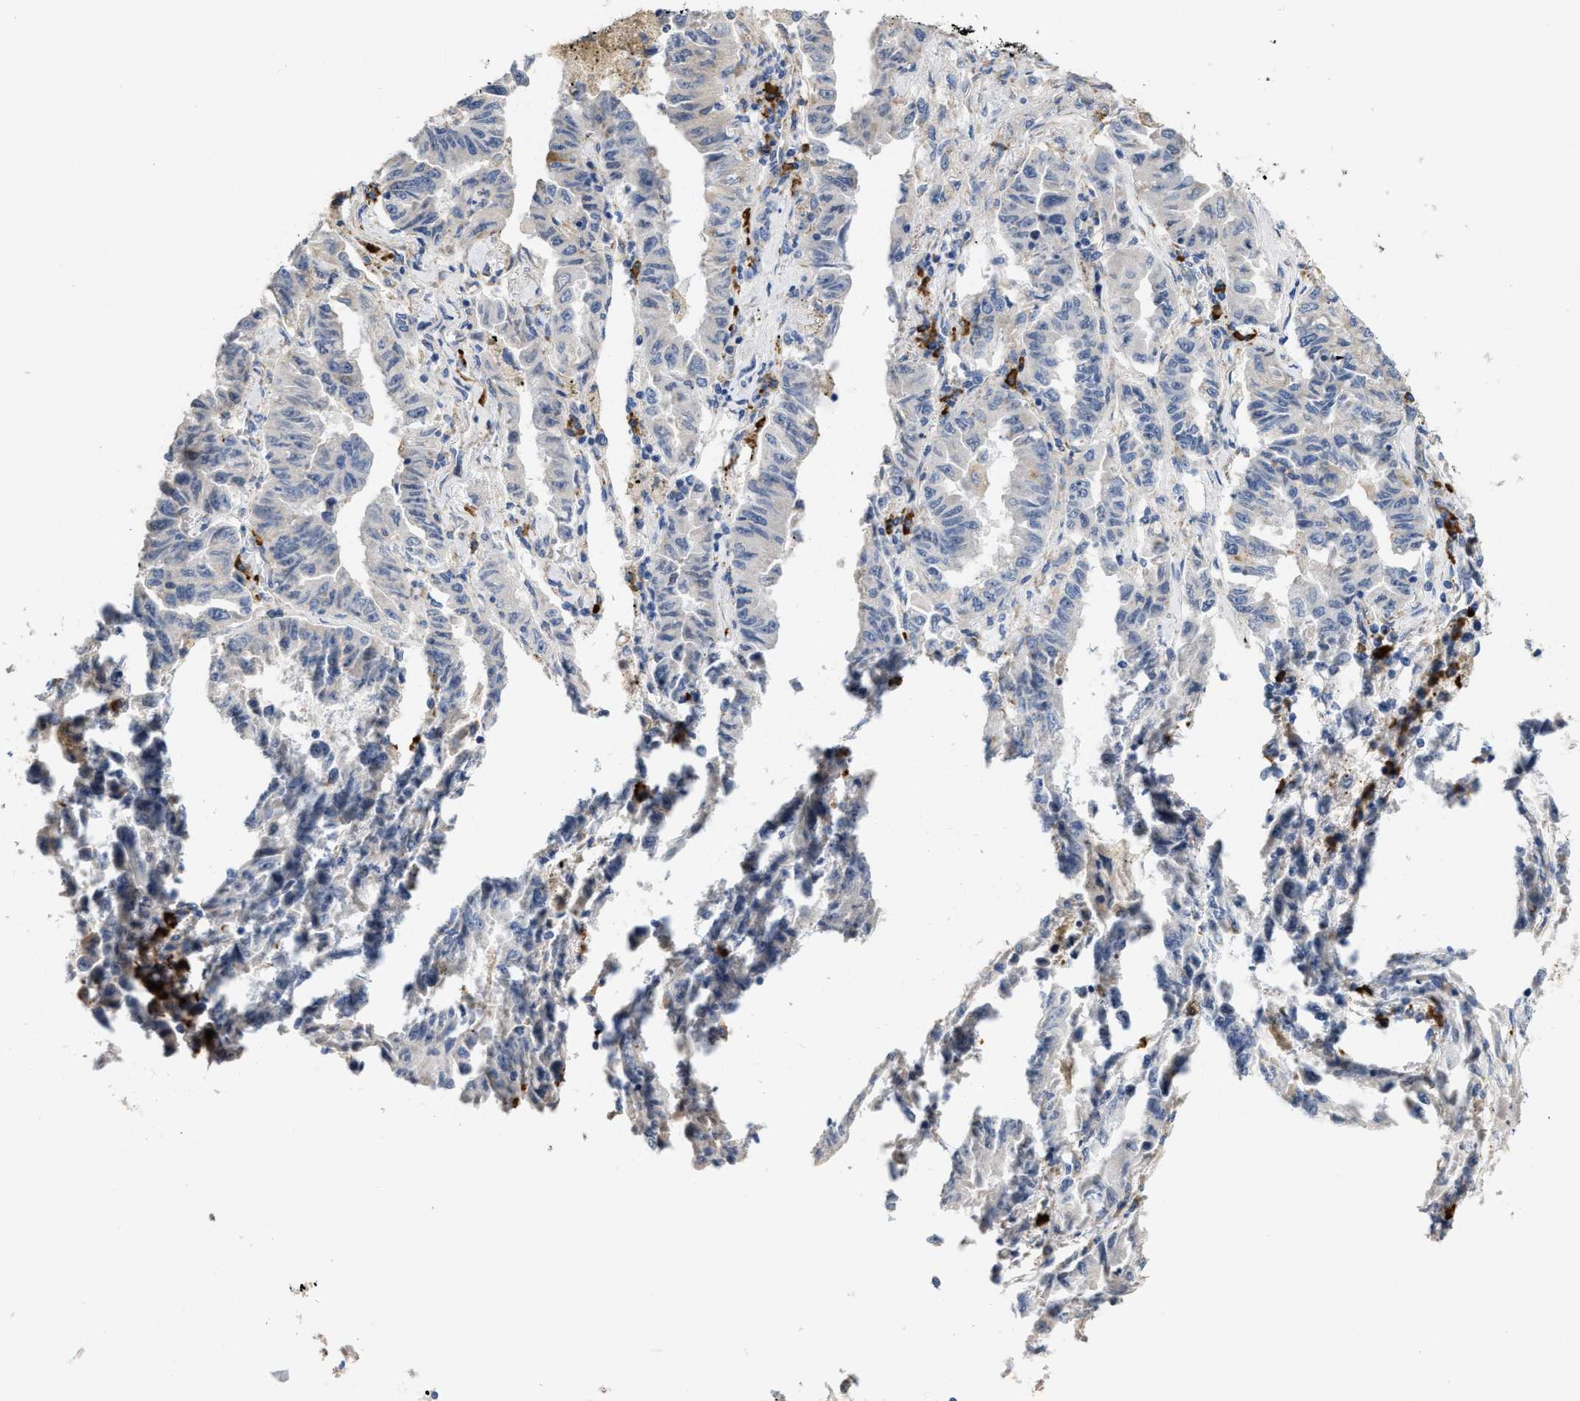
{"staining": {"intensity": "negative", "quantity": "none", "location": "none"}, "tissue": "lung cancer", "cell_type": "Tumor cells", "image_type": "cancer", "snomed": [{"axis": "morphology", "description": "Adenocarcinoma, NOS"}, {"axis": "topography", "description": "Lung"}], "caption": "This is an immunohistochemistry (IHC) image of human adenocarcinoma (lung). There is no positivity in tumor cells.", "gene": "RYR2", "patient": {"sex": "female", "age": 51}}